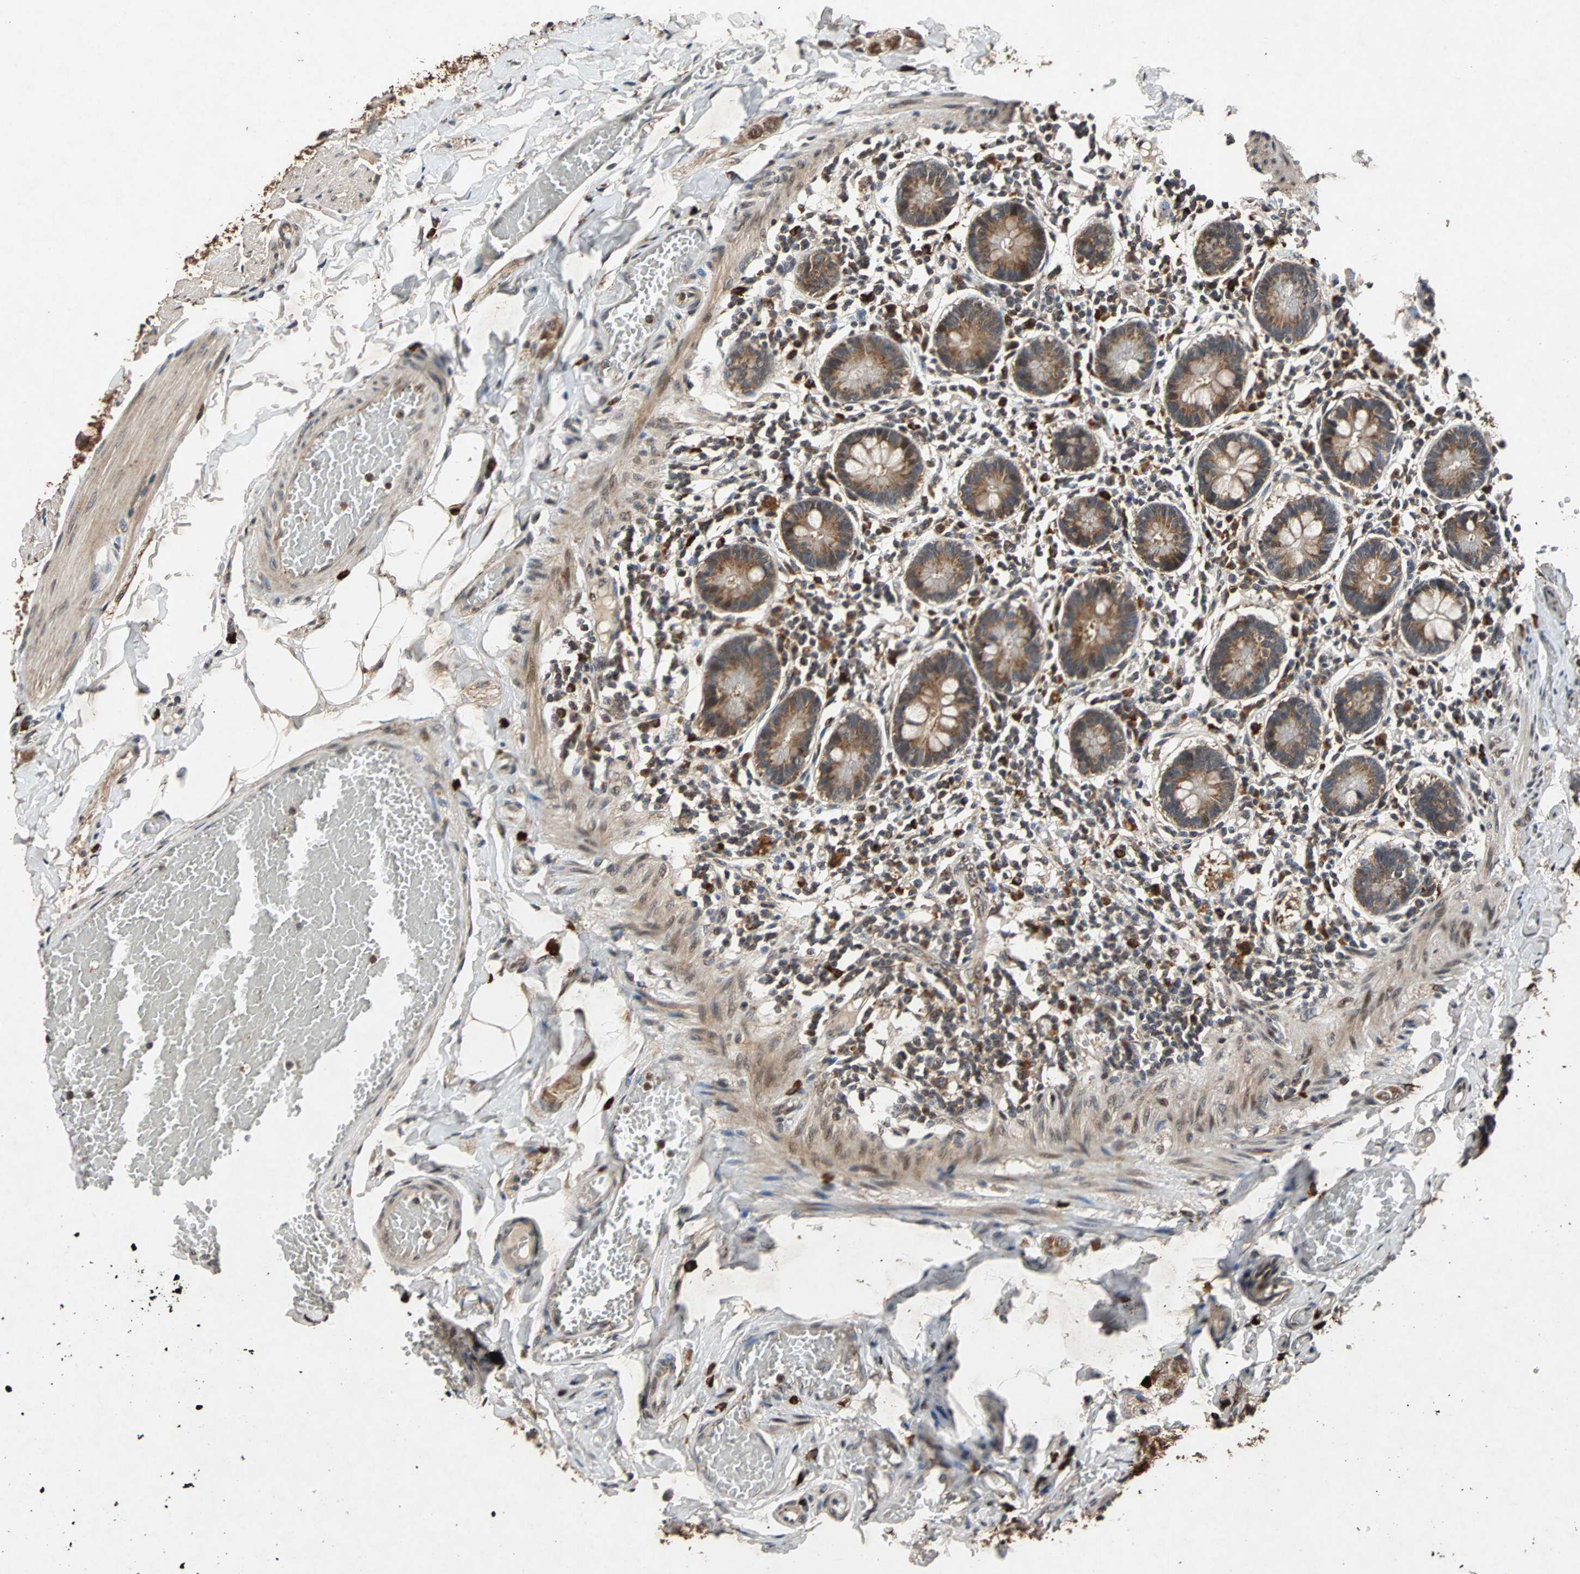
{"staining": {"intensity": "strong", "quantity": ">75%", "location": "cytoplasmic/membranous"}, "tissue": "small intestine", "cell_type": "Glandular cells", "image_type": "normal", "snomed": [{"axis": "morphology", "description": "Normal tissue, NOS"}, {"axis": "topography", "description": "Small intestine"}], "caption": "Normal small intestine shows strong cytoplasmic/membranous expression in approximately >75% of glandular cells, visualized by immunohistochemistry. (Brightfield microscopy of DAB IHC at high magnification).", "gene": "USP31", "patient": {"sex": "male", "age": 41}}